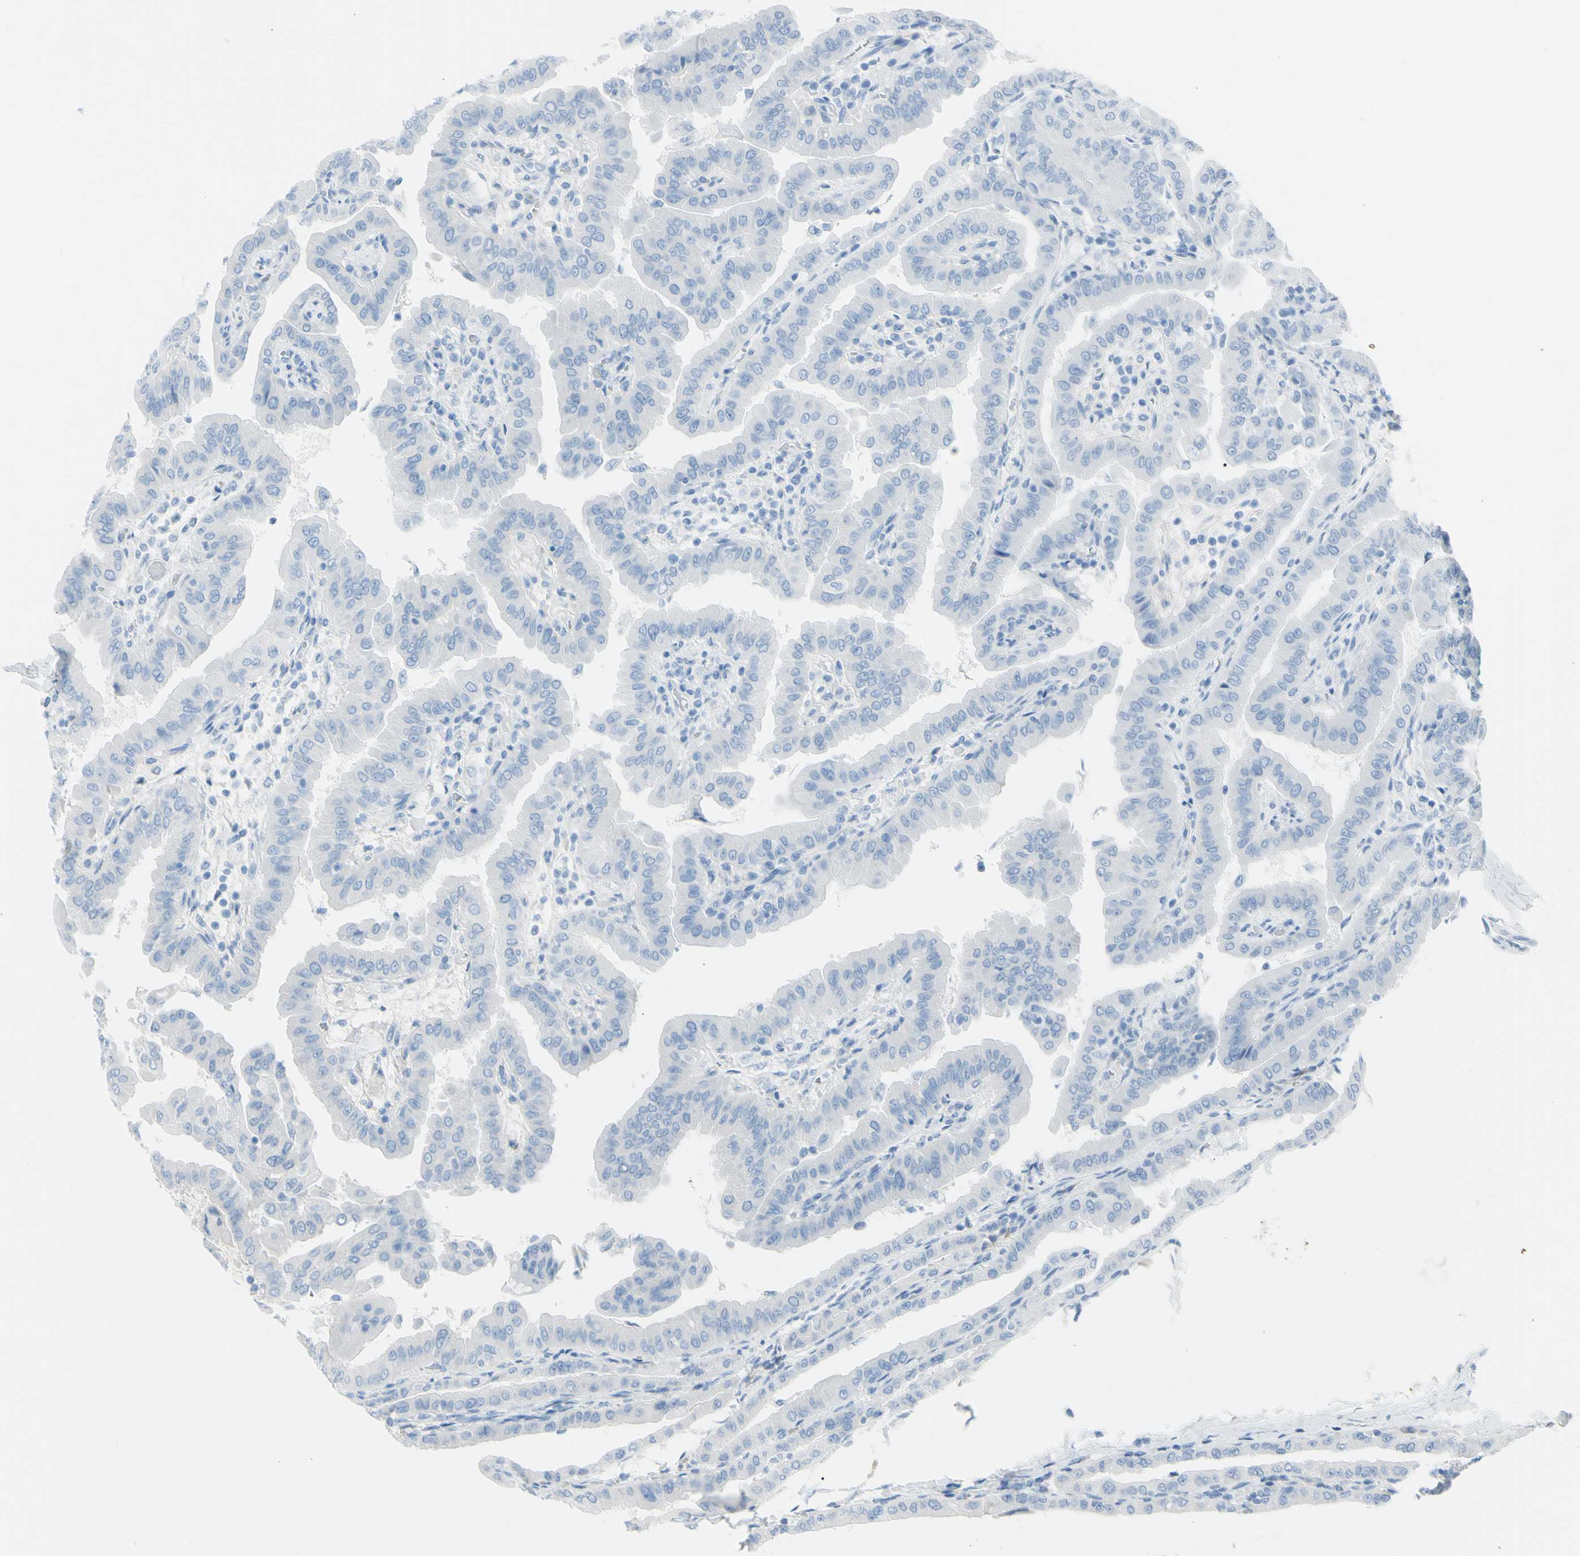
{"staining": {"intensity": "negative", "quantity": "none", "location": "none"}, "tissue": "thyroid cancer", "cell_type": "Tumor cells", "image_type": "cancer", "snomed": [{"axis": "morphology", "description": "Papillary adenocarcinoma, NOS"}, {"axis": "topography", "description": "Thyroid gland"}], "caption": "Immunohistochemical staining of papillary adenocarcinoma (thyroid) displays no significant positivity in tumor cells.", "gene": "TFPI2", "patient": {"sex": "male", "age": 33}}